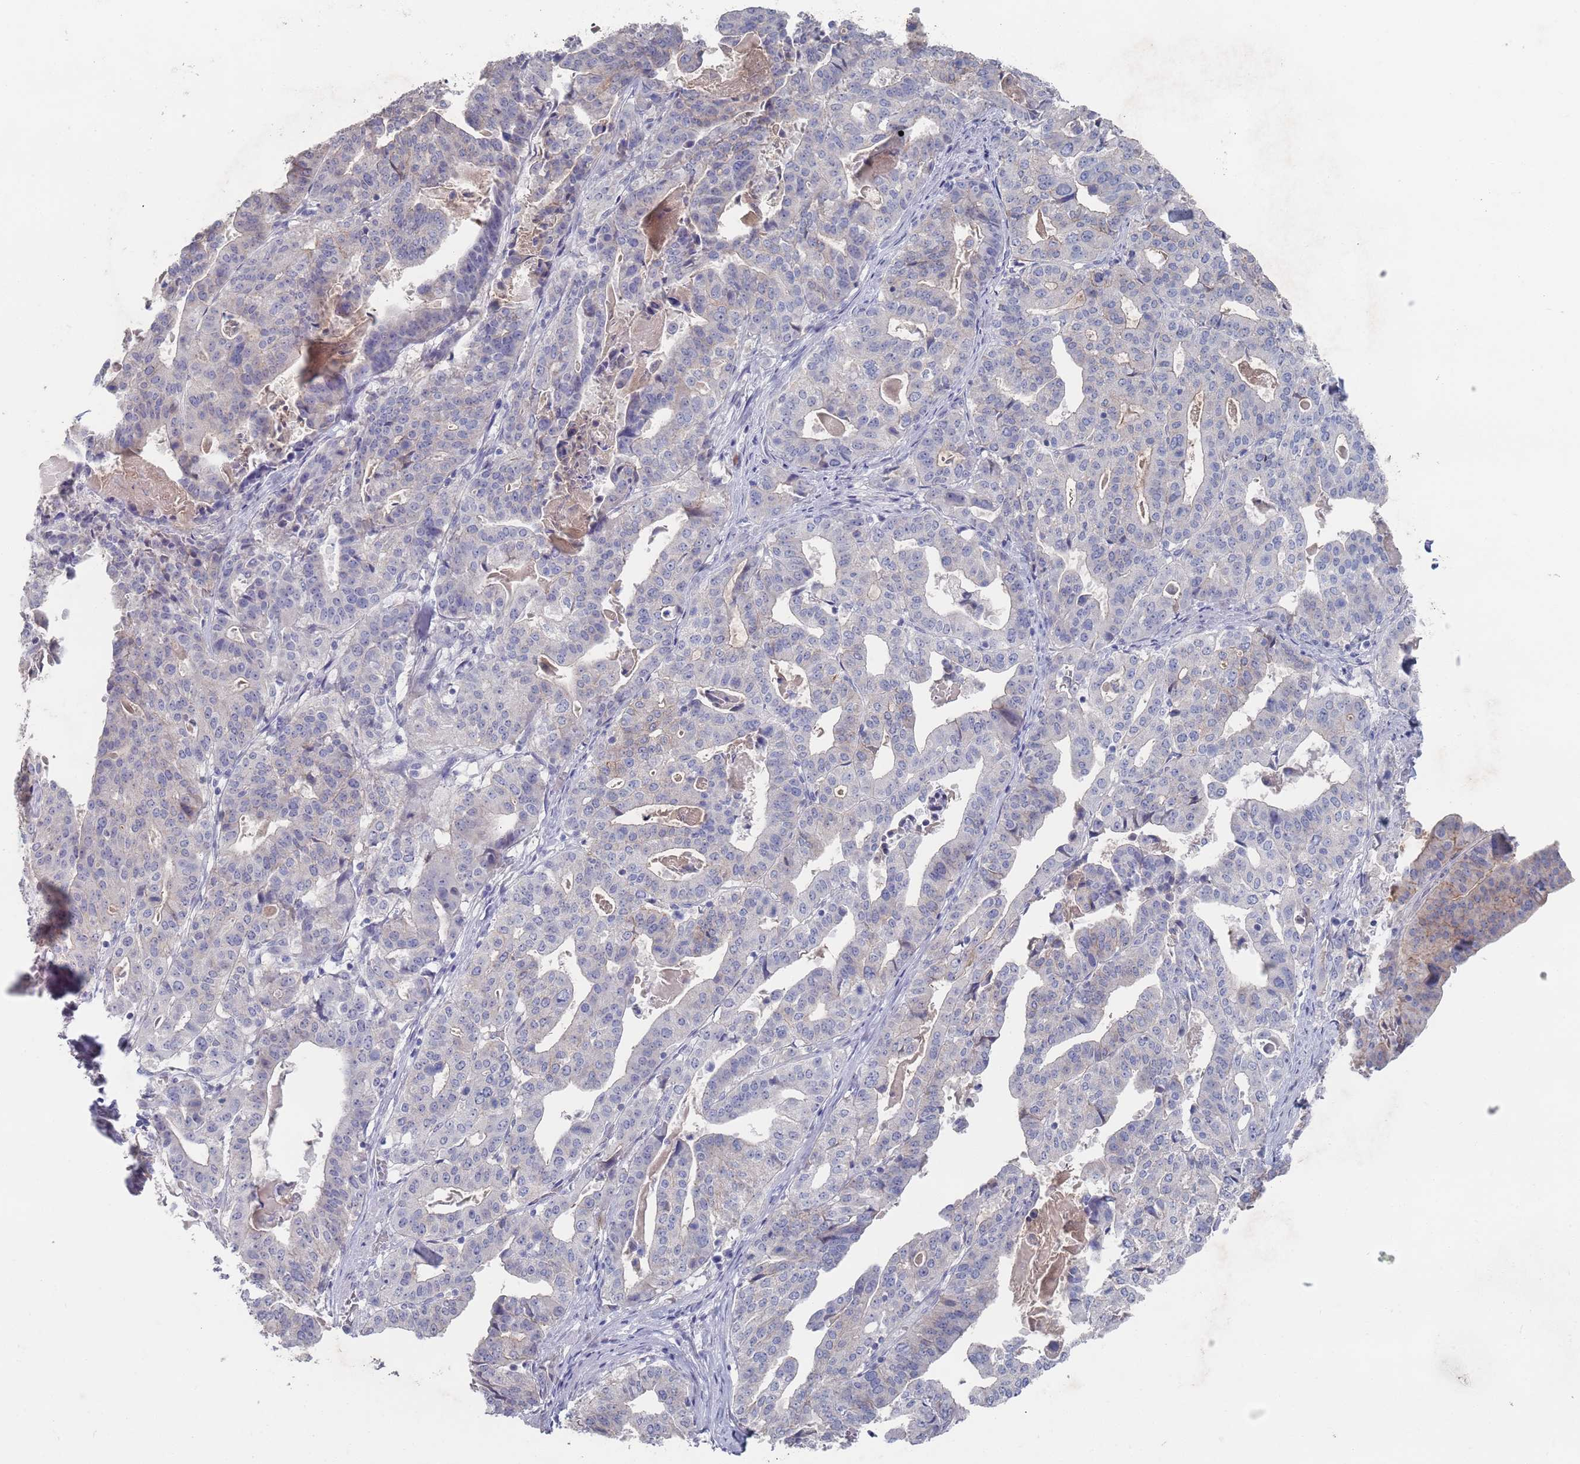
{"staining": {"intensity": "moderate", "quantity": "<25%", "location": "cytoplasmic/membranous"}, "tissue": "stomach cancer", "cell_type": "Tumor cells", "image_type": "cancer", "snomed": [{"axis": "morphology", "description": "Adenocarcinoma, NOS"}, {"axis": "topography", "description": "Stomach"}], "caption": "Protein expression analysis of adenocarcinoma (stomach) shows moderate cytoplasmic/membranous staining in approximately <25% of tumor cells.", "gene": "PROM2", "patient": {"sex": "male", "age": 48}}